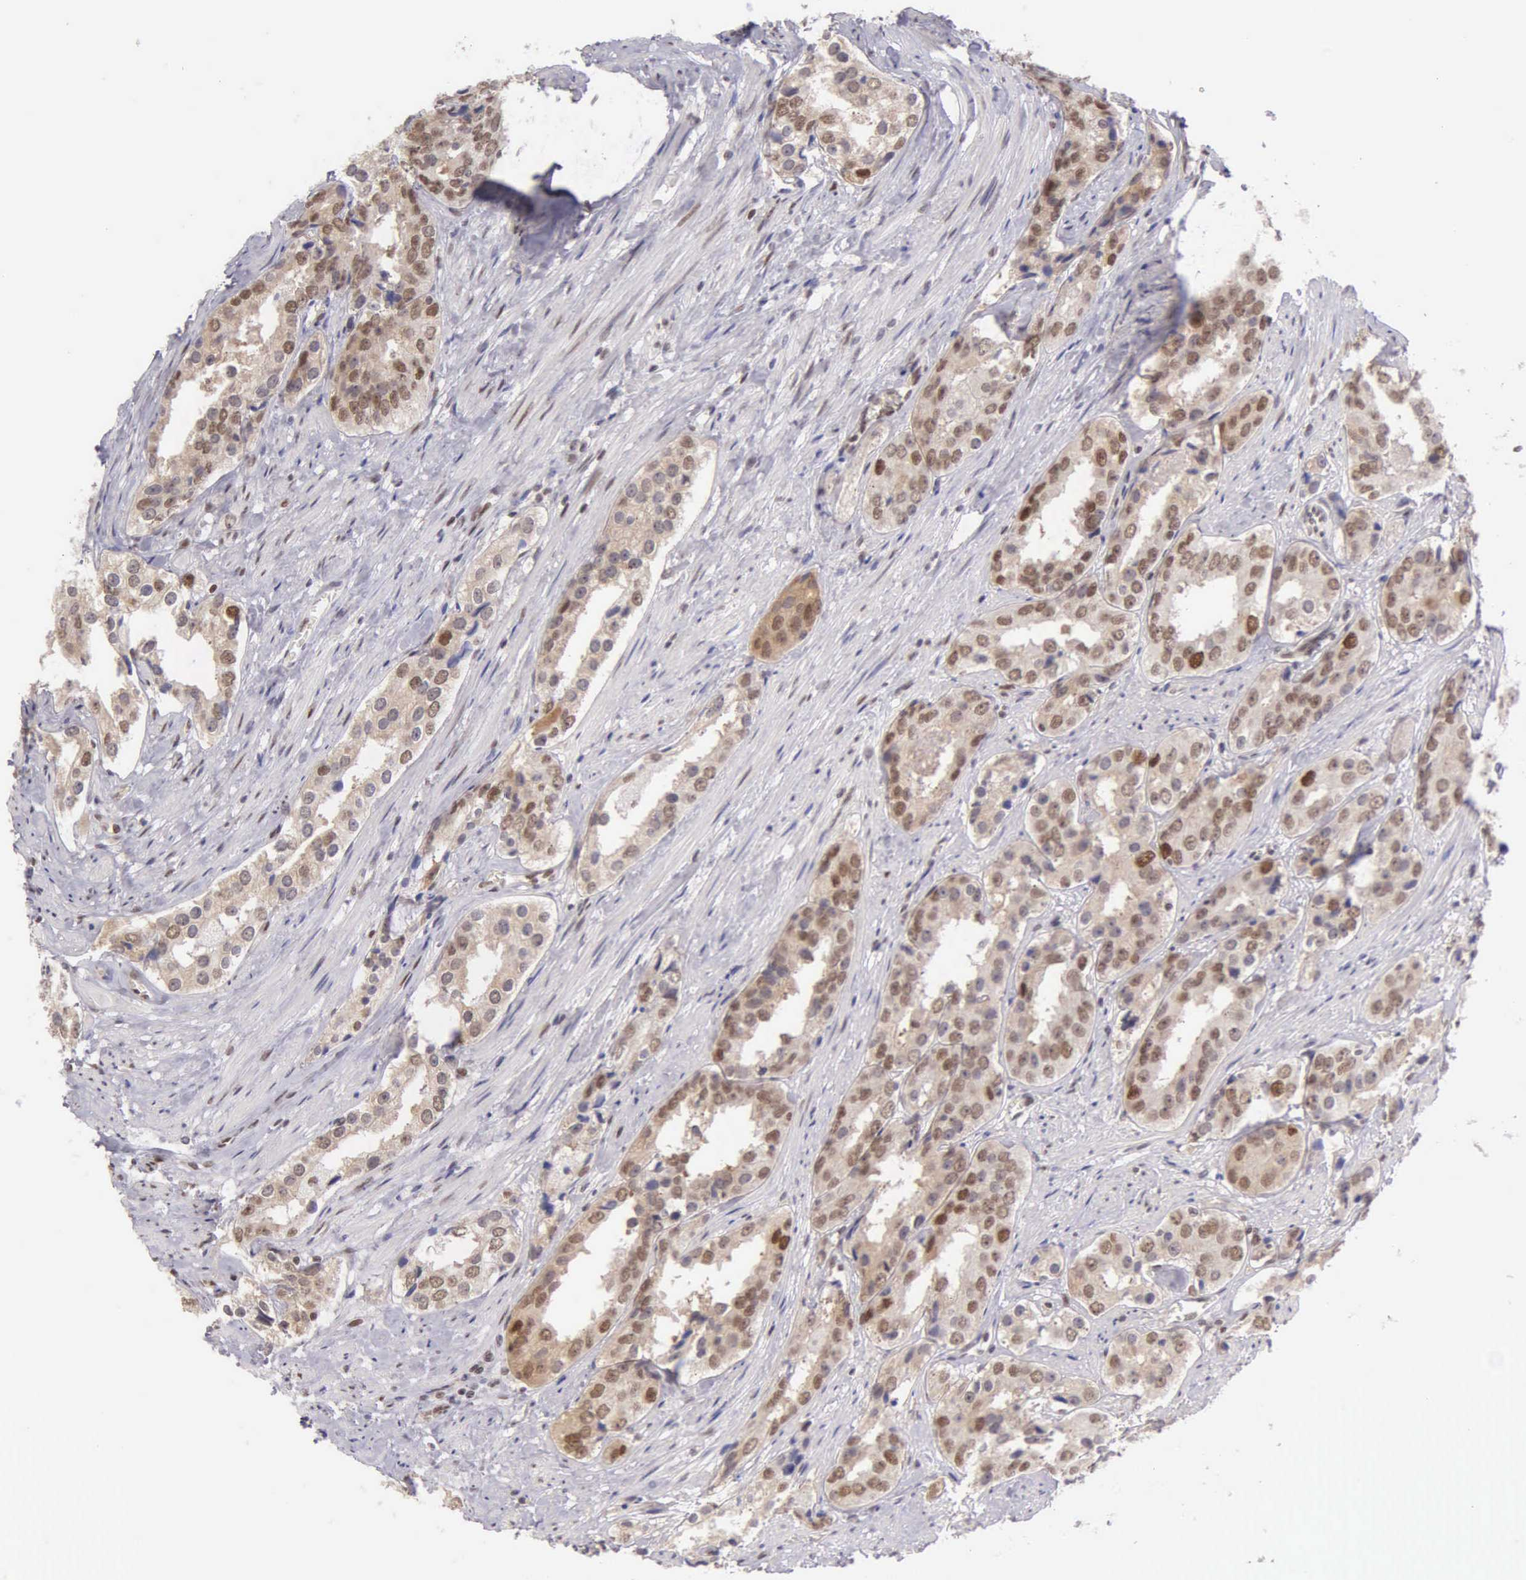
{"staining": {"intensity": "moderate", "quantity": "25%-75%", "location": "cytoplasmic/membranous,nuclear"}, "tissue": "prostate cancer", "cell_type": "Tumor cells", "image_type": "cancer", "snomed": [{"axis": "morphology", "description": "Adenocarcinoma, Medium grade"}, {"axis": "topography", "description": "Prostate"}], "caption": "Protein positivity by immunohistochemistry (IHC) displays moderate cytoplasmic/membranous and nuclear expression in approximately 25%-75% of tumor cells in prostate cancer.", "gene": "UBR7", "patient": {"sex": "male", "age": 73}}